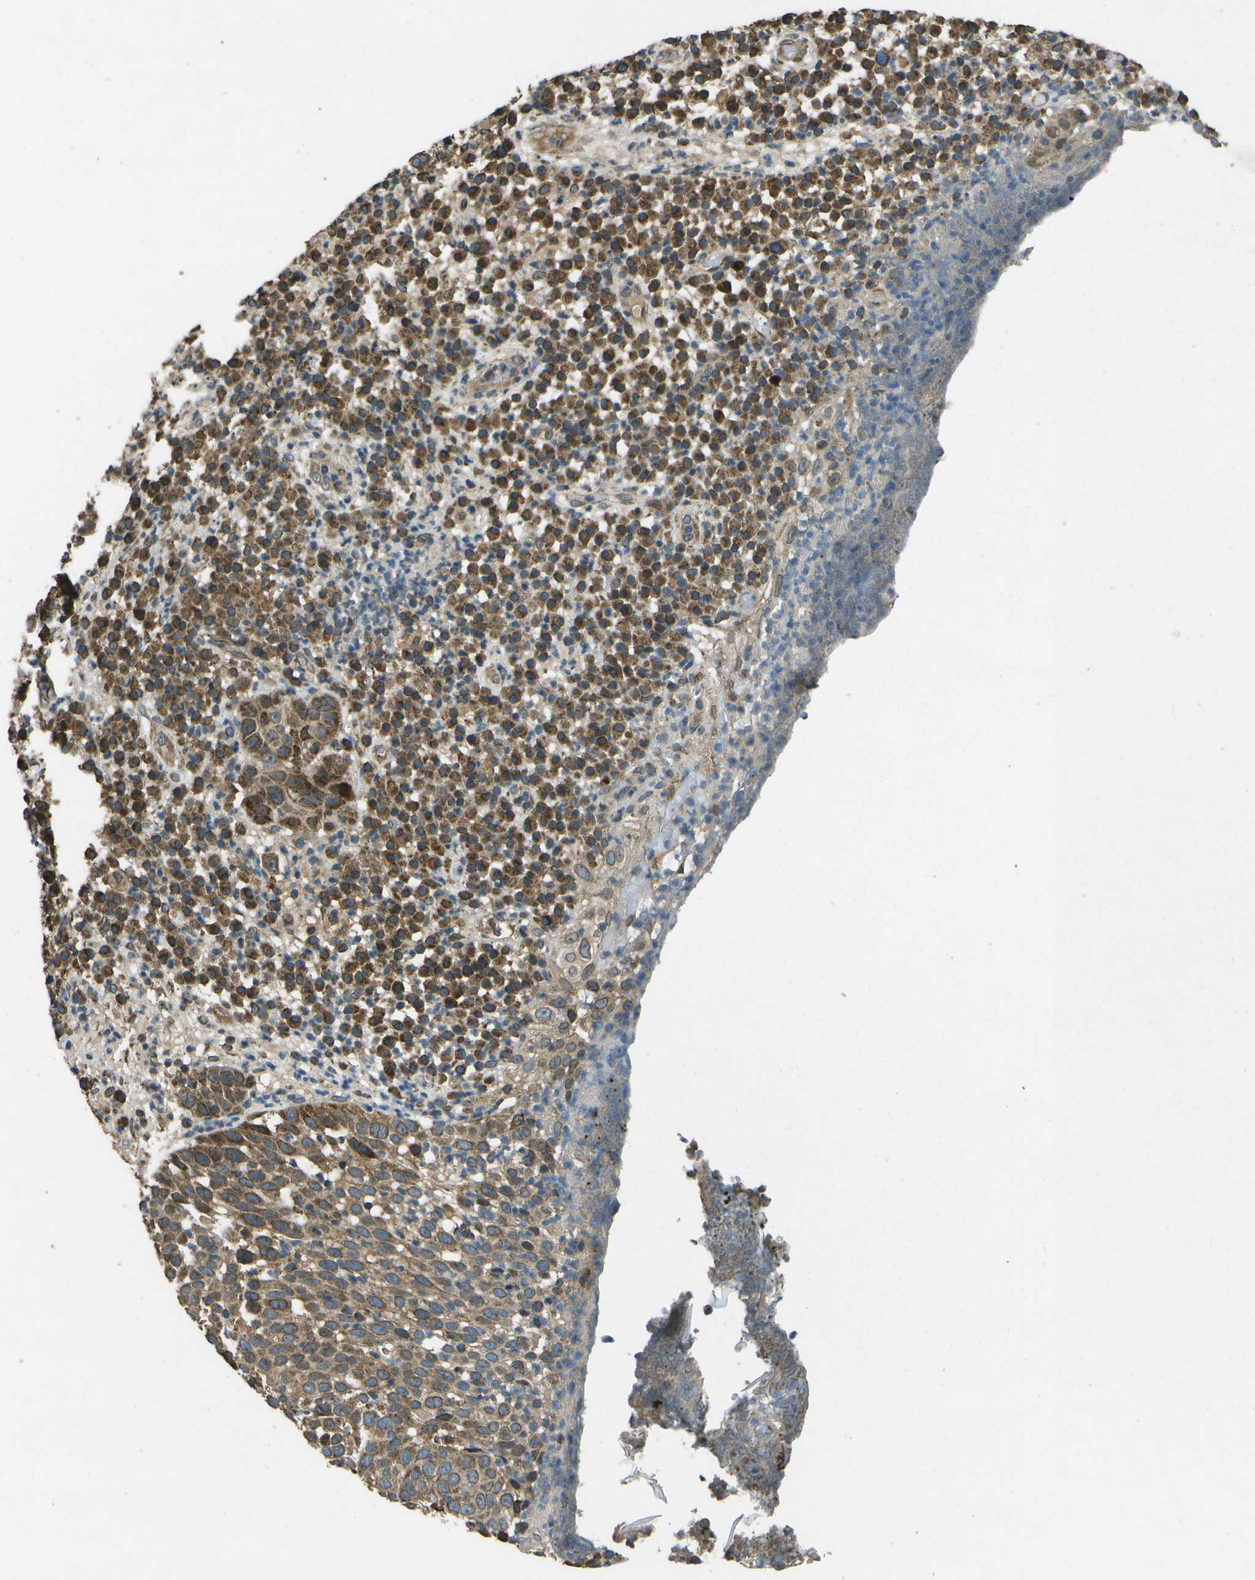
{"staining": {"intensity": "moderate", "quantity": ">75%", "location": "cytoplasmic/membranous"}, "tissue": "skin cancer", "cell_type": "Tumor cells", "image_type": "cancer", "snomed": [{"axis": "morphology", "description": "Squamous cell carcinoma in situ, NOS"}, {"axis": "morphology", "description": "Squamous cell carcinoma, NOS"}, {"axis": "topography", "description": "Skin"}], "caption": "Tumor cells display medium levels of moderate cytoplasmic/membranous positivity in approximately >75% of cells in human skin cancer. The staining was performed using DAB (3,3'-diaminobenzidine) to visualize the protein expression in brown, while the nuclei were stained in blue with hematoxylin (Magnification: 20x).", "gene": "HFE", "patient": {"sex": "male", "age": 93}}